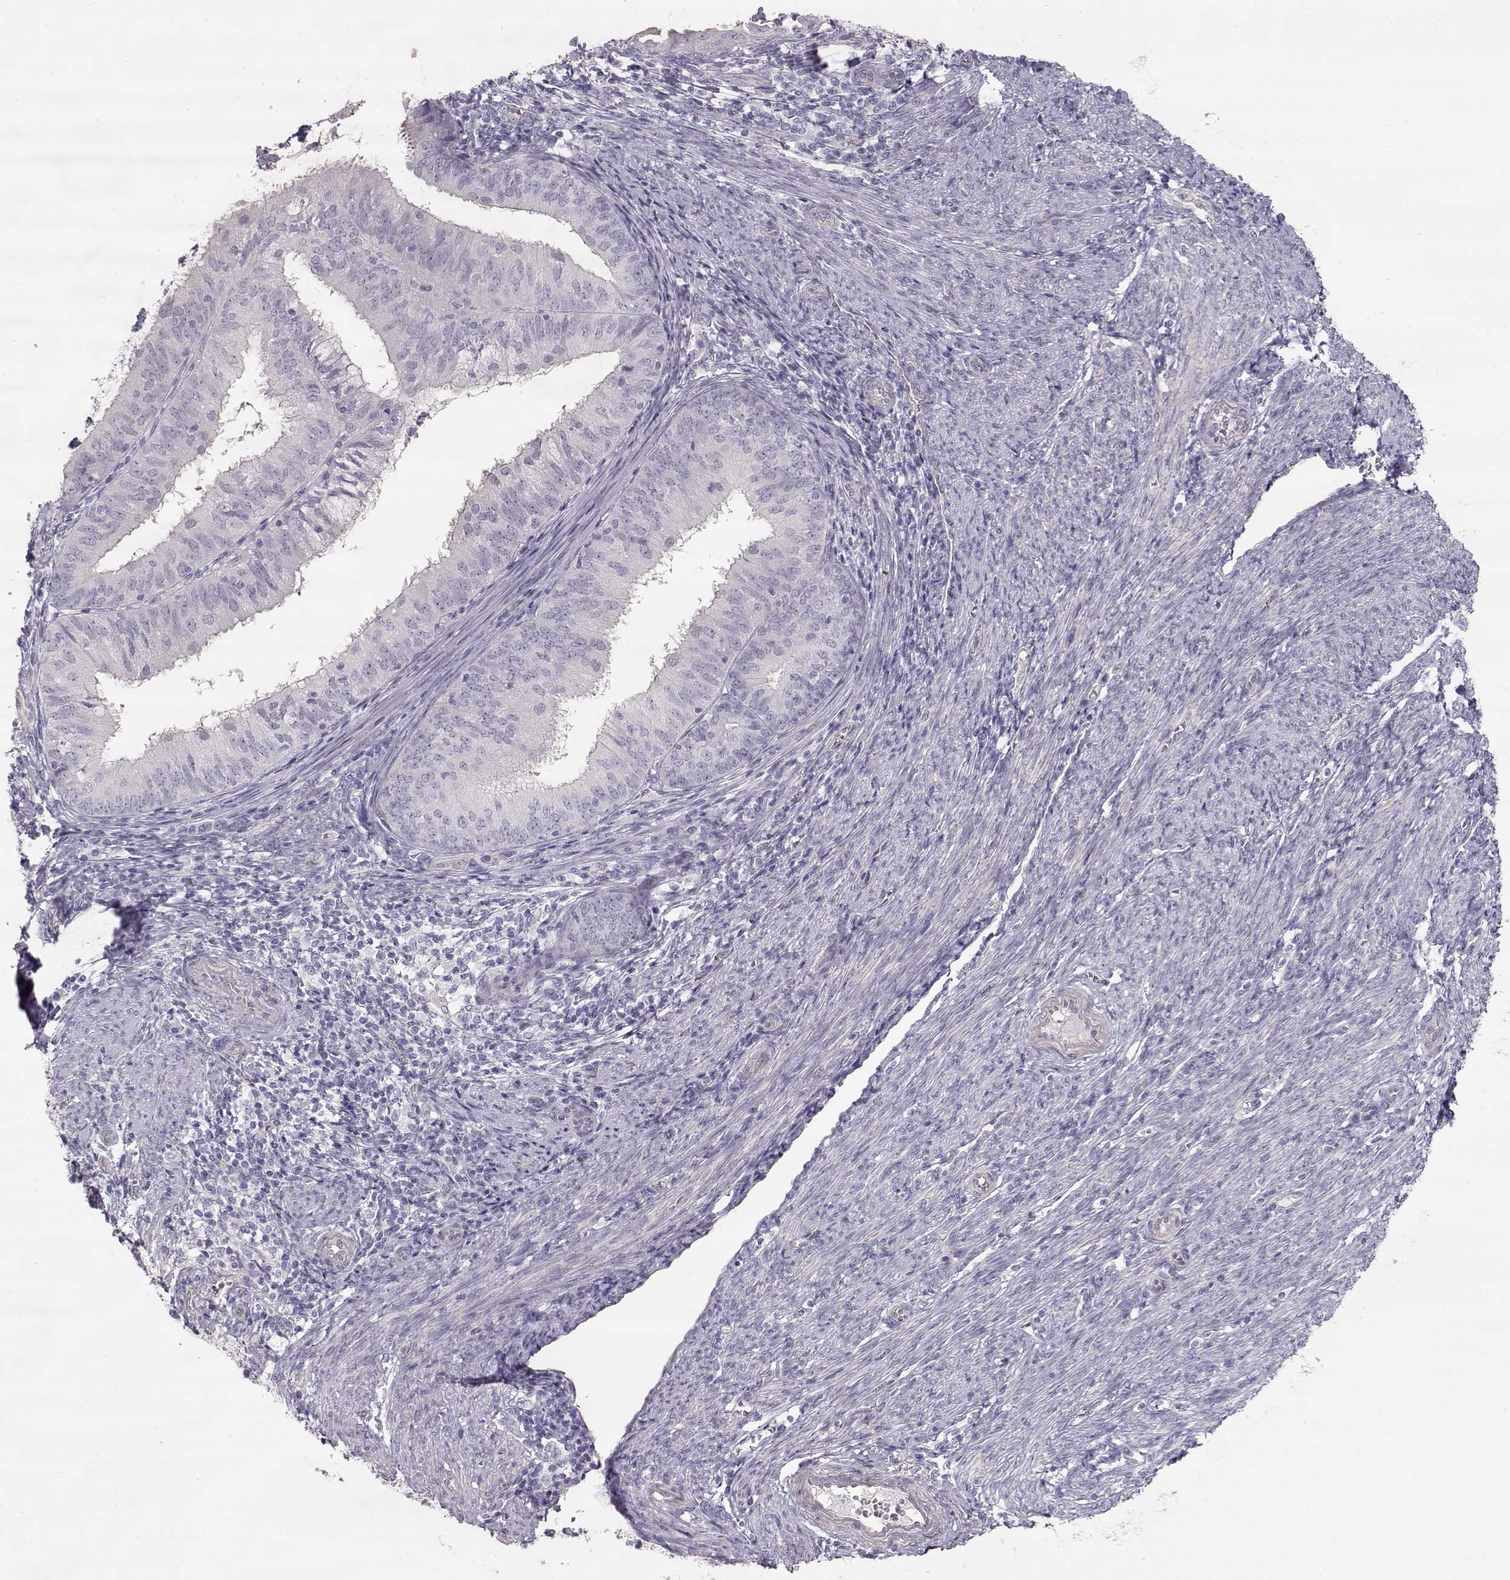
{"staining": {"intensity": "negative", "quantity": "none", "location": "none"}, "tissue": "endometrial cancer", "cell_type": "Tumor cells", "image_type": "cancer", "snomed": [{"axis": "morphology", "description": "Adenocarcinoma, NOS"}, {"axis": "topography", "description": "Endometrium"}], "caption": "The photomicrograph reveals no significant positivity in tumor cells of endometrial cancer.", "gene": "SLC18A1", "patient": {"sex": "female", "age": 57}}